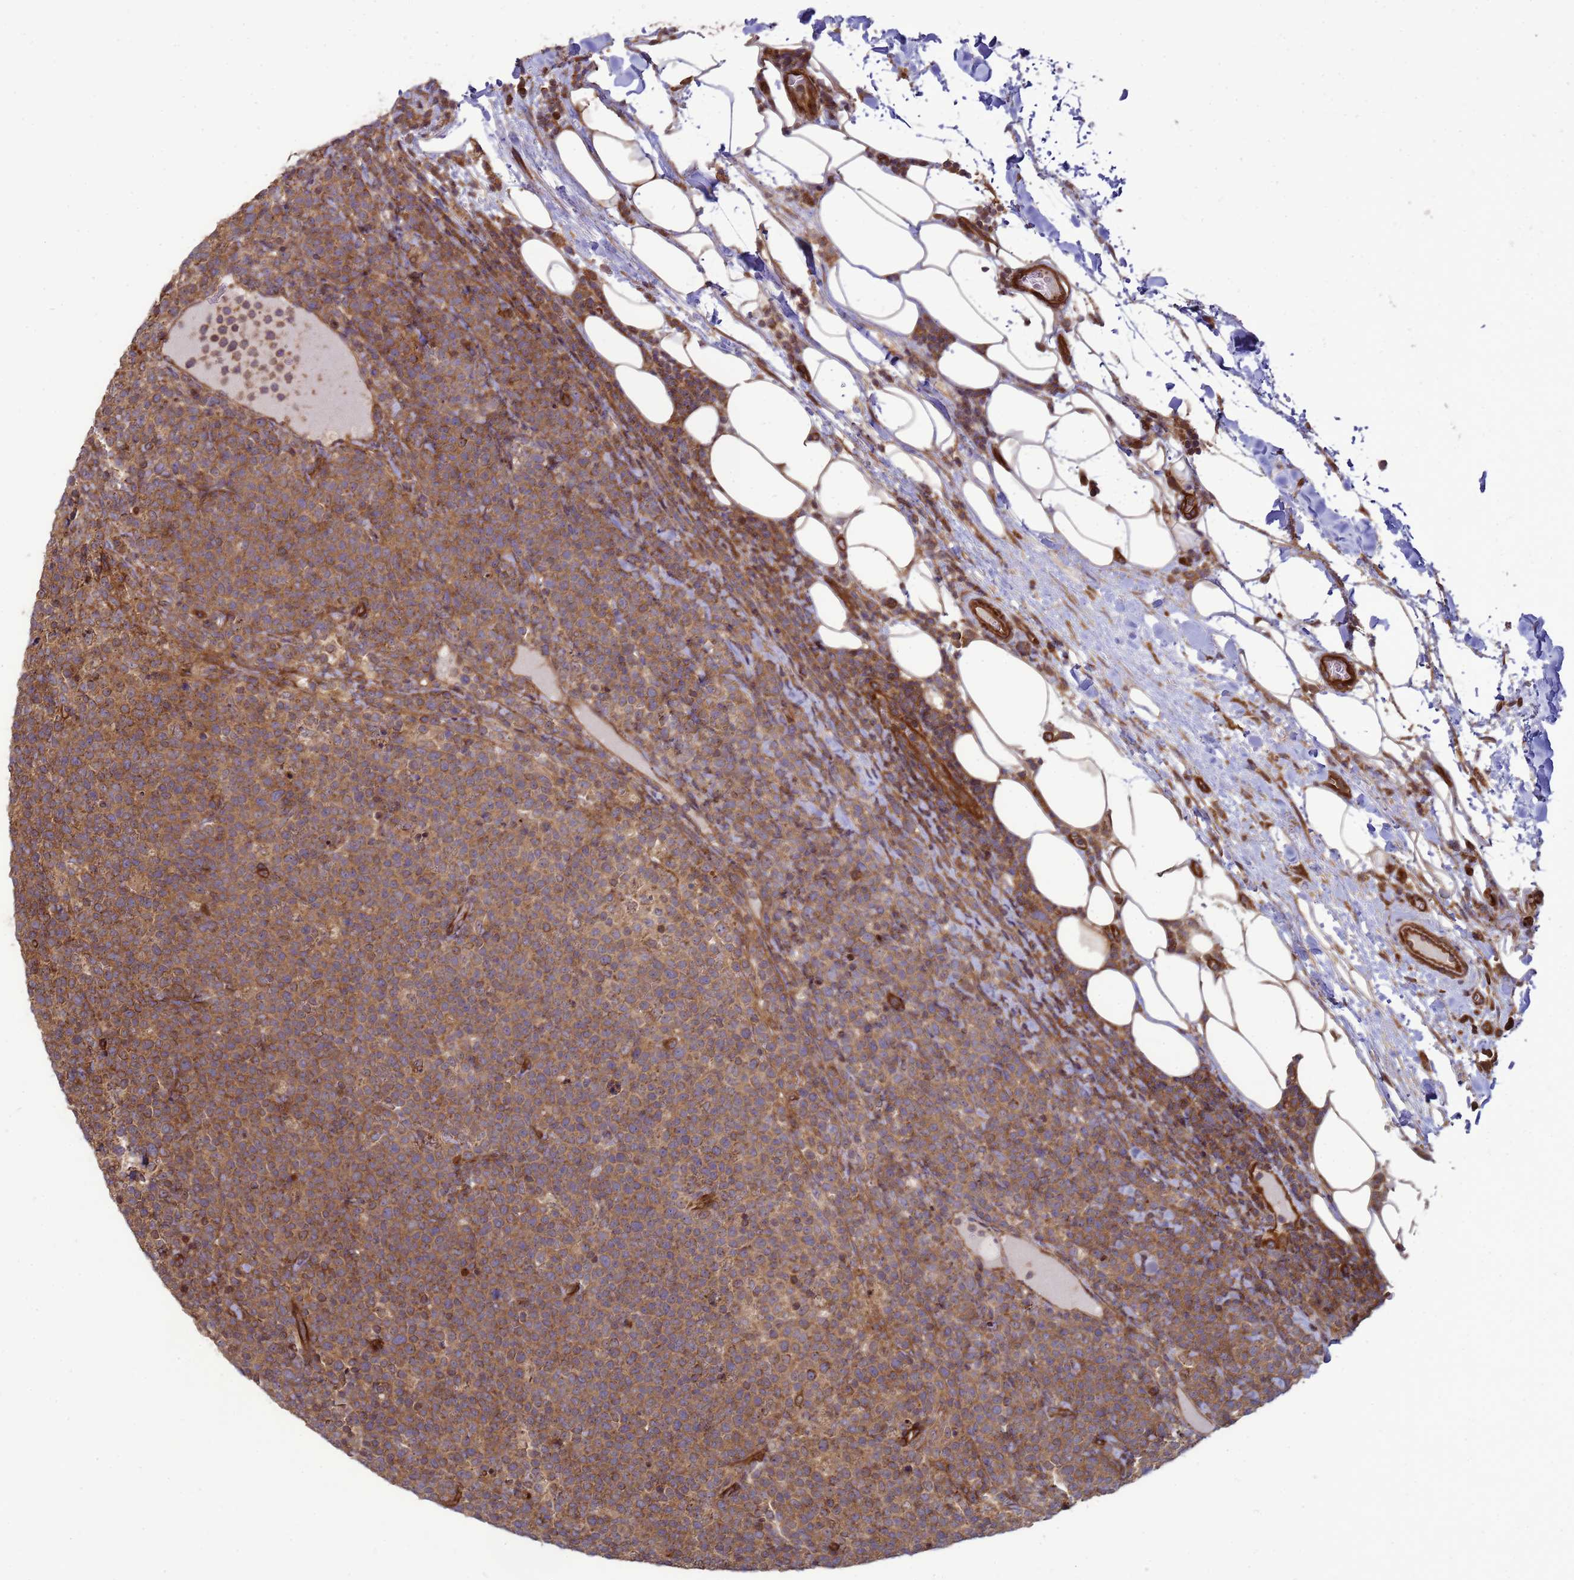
{"staining": {"intensity": "moderate", "quantity": ">75%", "location": "cytoplasmic/membranous"}, "tissue": "lymphoma", "cell_type": "Tumor cells", "image_type": "cancer", "snomed": [{"axis": "morphology", "description": "Malignant lymphoma, non-Hodgkin's type, High grade"}, {"axis": "topography", "description": "Lymph node"}], "caption": "About >75% of tumor cells in human lymphoma show moderate cytoplasmic/membranous protein staining as visualized by brown immunohistochemical staining.", "gene": "CNOT1", "patient": {"sex": "male", "age": 61}}